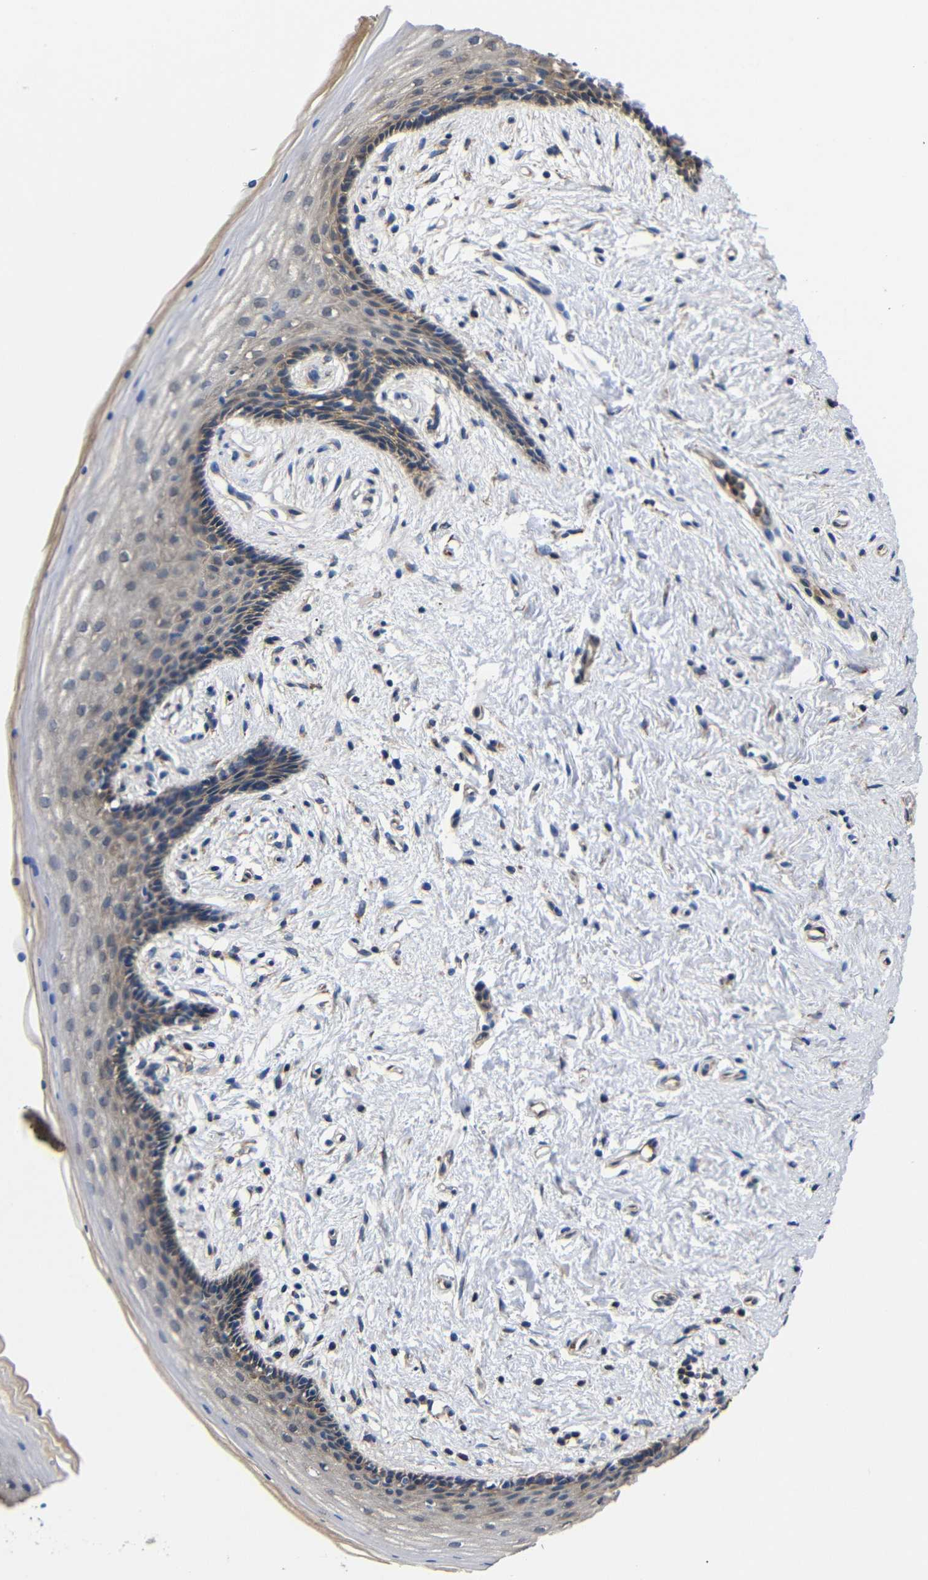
{"staining": {"intensity": "moderate", "quantity": "25%-75%", "location": "cytoplasmic/membranous"}, "tissue": "vagina", "cell_type": "Squamous epithelial cells", "image_type": "normal", "snomed": [{"axis": "morphology", "description": "Normal tissue, NOS"}, {"axis": "topography", "description": "Vagina"}], "caption": "A histopathology image of human vagina stained for a protein shows moderate cytoplasmic/membranous brown staining in squamous epithelial cells. The staining was performed using DAB, with brown indicating positive protein expression. Nuclei are stained blue with hematoxylin.", "gene": "LRRCC1", "patient": {"sex": "female", "age": 44}}